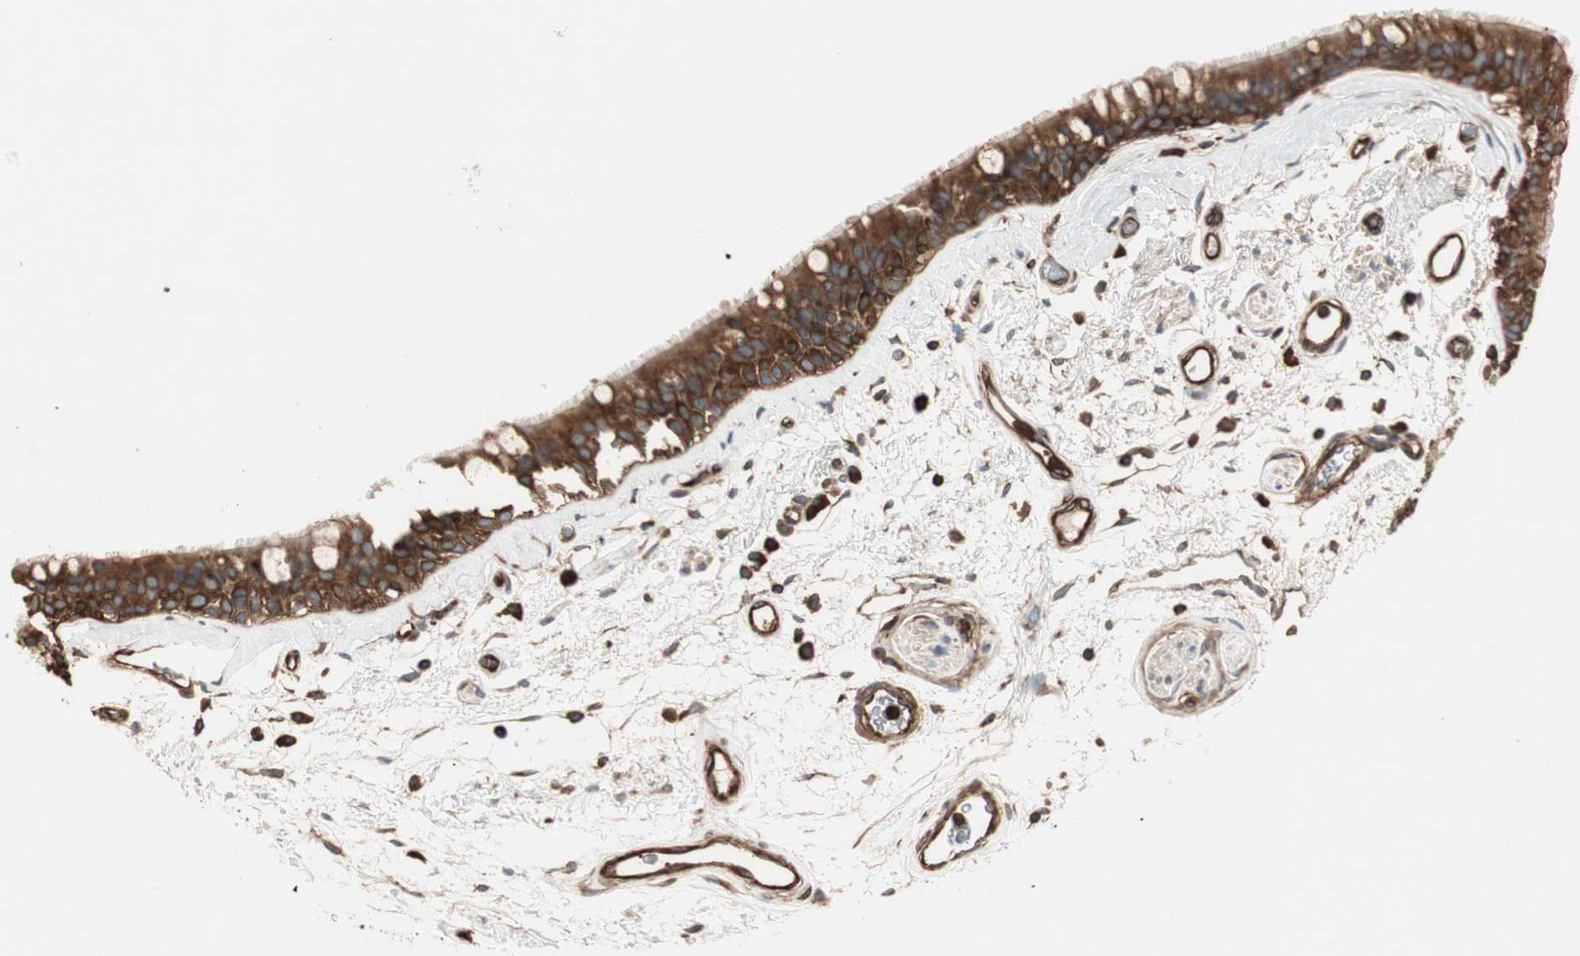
{"staining": {"intensity": "strong", "quantity": ">75%", "location": "cytoplasmic/membranous"}, "tissue": "bronchus", "cell_type": "Respiratory epithelial cells", "image_type": "normal", "snomed": [{"axis": "morphology", "description": "Normal tissue, NOS"}, {"axis": "morphology", "description": "Adenocarcinoma, NOS"}, {"axis": "topography", "description": "Bronchus"}, {"axis": "topography", "description": "Lung"}], "caption": "Human bronchus stained with a brown dye displays strong cytoplasmic/membranous positive positivity in approximately >75% of respiratory epithelial cells.", "gene": "TCP11L1", "patient": {"sex": "female", "age": 54}}